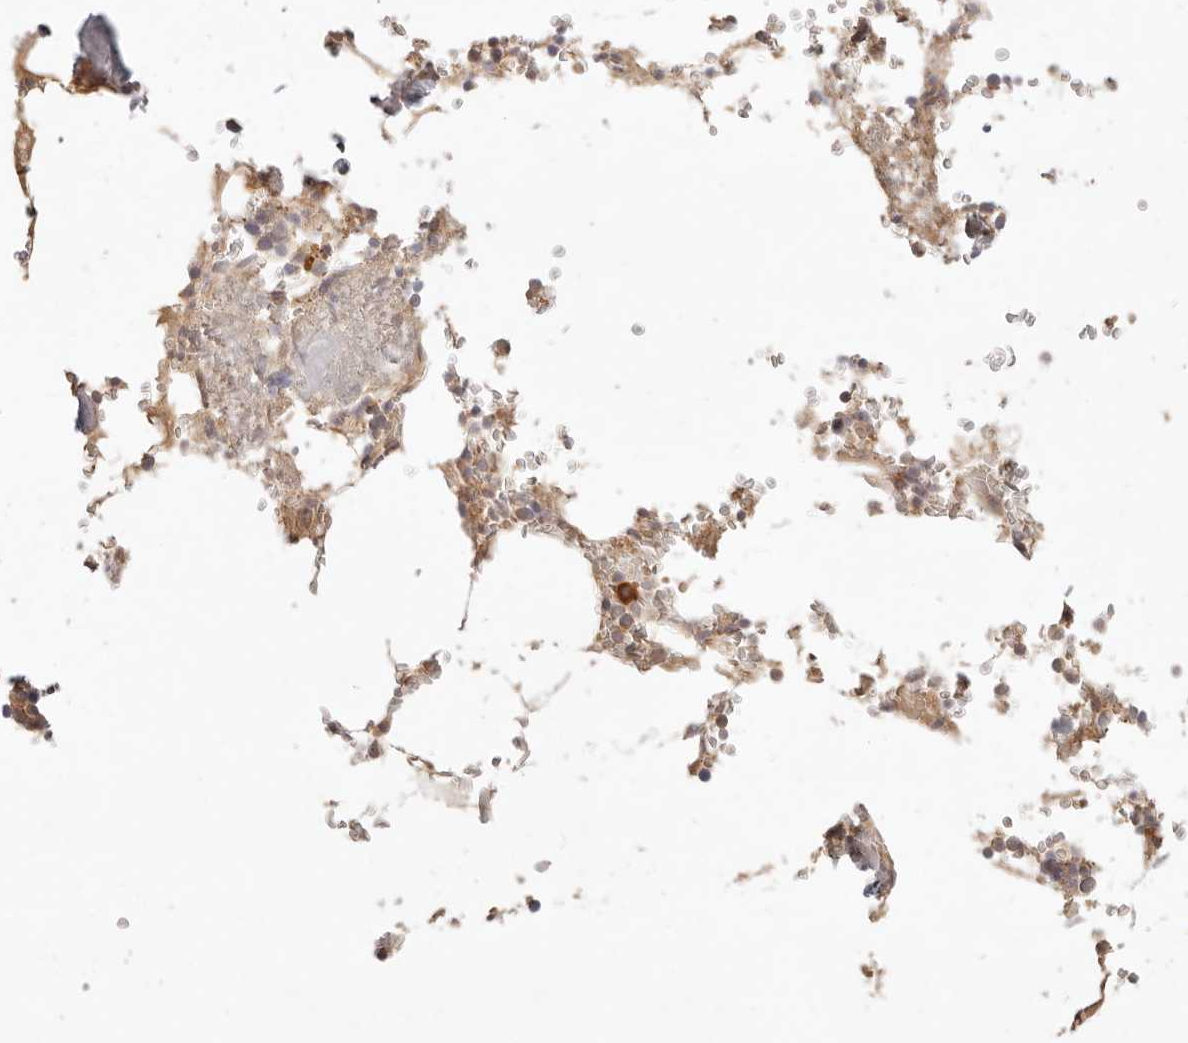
{"staining": {"intensity": "moderate", "quantity": "<25%", "location": "cytoplasmic/membranous"}, "tissue": "bone marrow", "cell_type": "Hematopoietic cells", "image_type": "normal", "snomed": [{"axis": "morphology", "description": "Normal tissue, NOS"}, {"axis": "topography", "description": "Bone marrow"}], "caption": "Immunohistochemistry (IHC) (DAB) staining of unremarkable human bone marrow demonstrates moderate cytoplasmic/membranous protein staining in about <25% of hematopoietic cells. (DAB (3,3'-diaminobenzidine) IHC with brightfield microscopy, high magnification).", "gene": "PPP1R3B", "patient": {"sex": "male", "age": 70}}